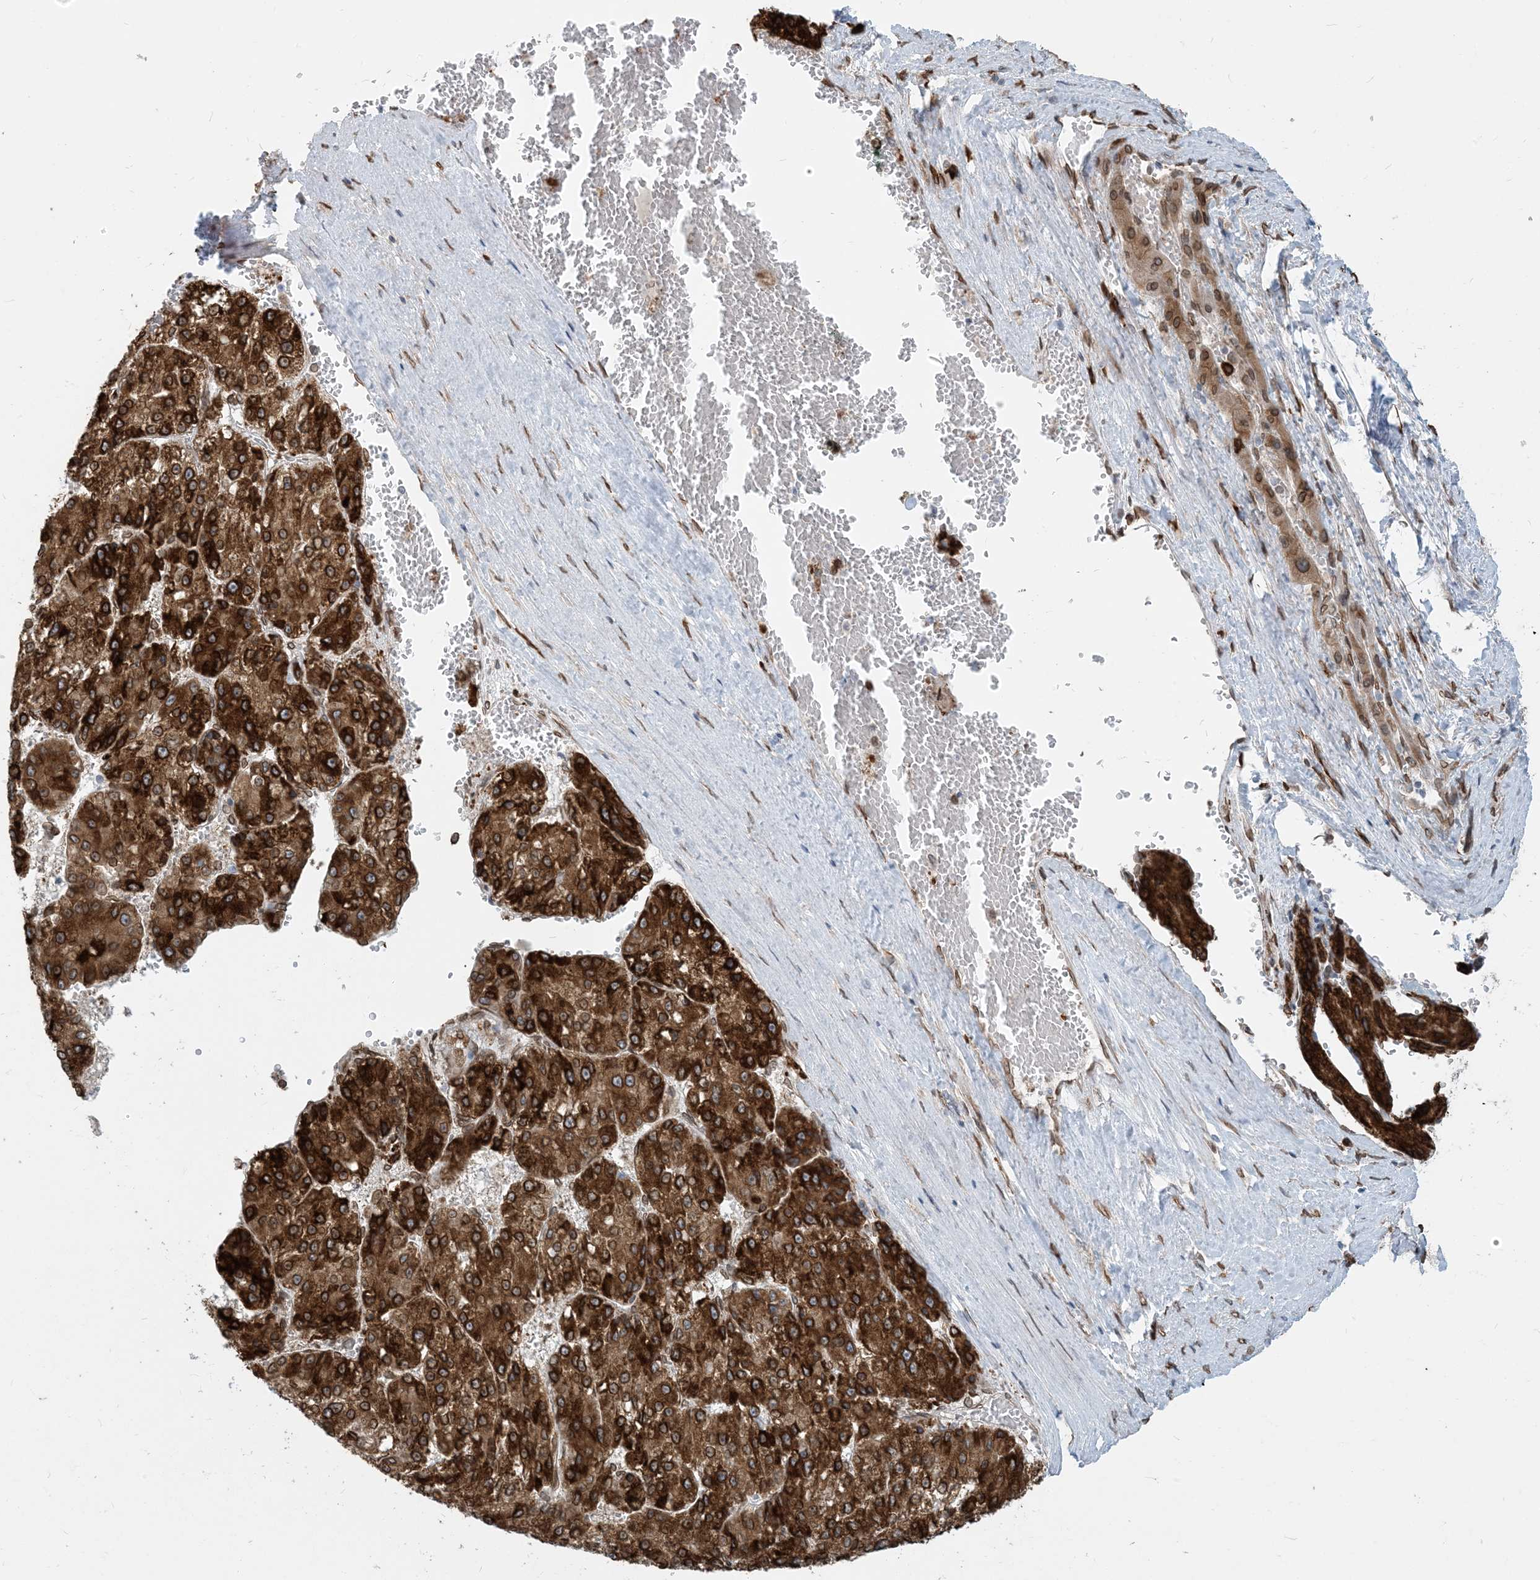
{"staining": {"intensity": "strong", "quantity": ">75%", "location": "cytoplasmic/membranous,nuclear"}, "tissue": "liver cancer", "cell_type": "Tumor cells", "image_type": "cancer", "snomed": [{"axis": "morphology", "description": "Carcinoma, Hepatocellular, NOS"}, {"axis": "topography", "description": "Liver"}], "caption": "Immunohistochemistry (IHC) photomicrograph of neoplastic tissue: hepatocellular carcinoma (liver) stained using immunohistochemistry demonstrates high levels of strong protein expression localized specifically in the cytoplasmic/membranous and nuclear of tumor cells, appearing as a cytoplasmic/membranous and nuclear brown color.", "gene": "WWP1", "patient": {"sex": "female", "age": 73}}